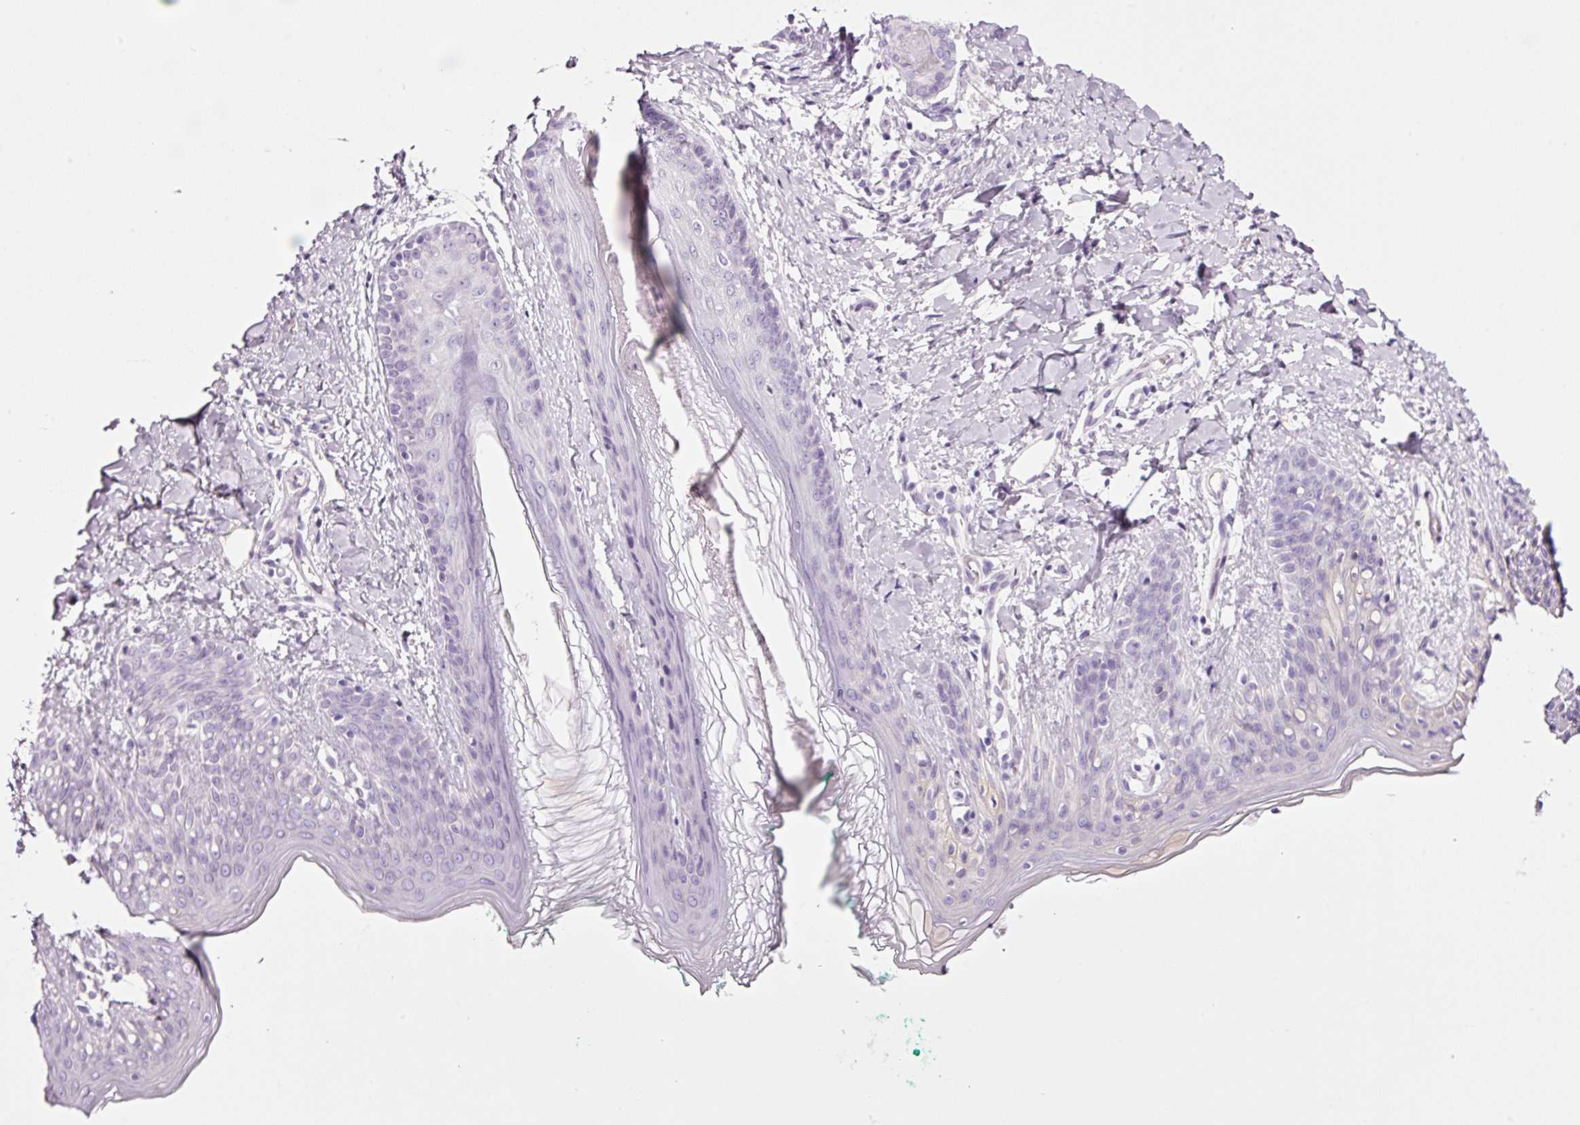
{"staining": {"intensity": "negative", "quantity": "none", "location": "none"}, "tissue": "skin", "cell_type": "Fibroblasts", "image_type": "normal", "snomed": [{"axis": "morphology", "description": "Normal tissue, NOS"}, {"axis": "topography", "description": "Skin"}], "caption": "An immunohistochemistry (IHC) photomicrograph of benign skin is shown. There is no staining in fibroblasts of skin. Brightfield microscopy of immunohistochemistry (IHC) stained with DAB (3,3'-diaminobenzidine) (brown) and hematoxylin (blue), captured at high magnification.", "gene": "KLF1", "patient": {"sex": "male", "age": 16}}